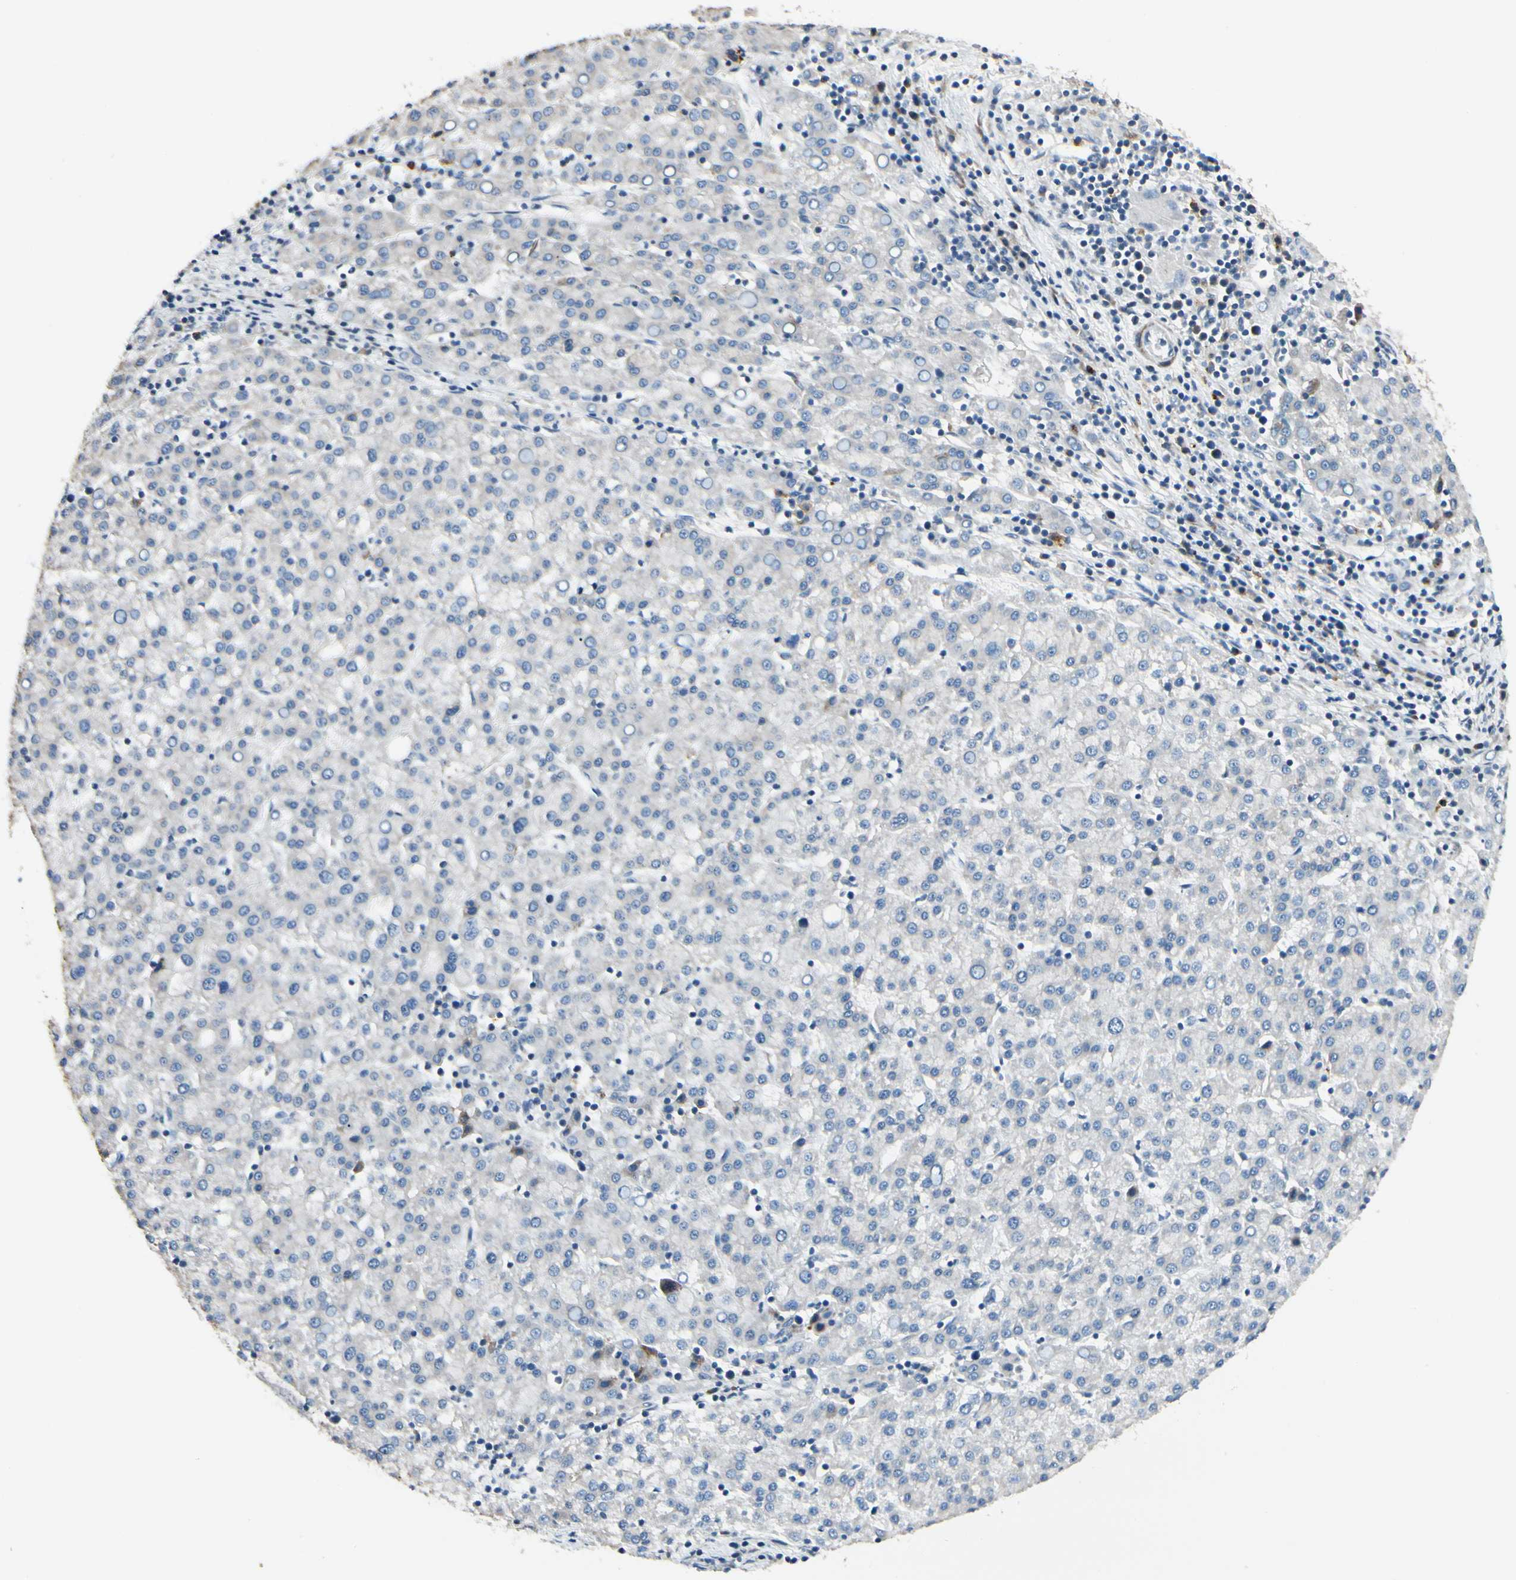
{"staining": {"intensity": "weak", "quantity": "25%-75%", "location": "cytoplasmic/membranous"}, "tissue": "liver cancer", "cell_type": "Tumor cells", "image_type": "cancer", "snomed": [{"axis": "morphology", "description": "Carcinoma, Hepatocellular, NOS"}, {"axis": "topography", "description": "Liver"}], "caption": "Weak cytoplasmic/membranous protein positivity is seen in about 25%-75% of tumor cells in liver hepatocellular carcinoma. (Stains: DAB in brown, nuclei in blue, Microscopy: brightfield microscopy at high magnification).", "gene": "MRPL9", "patient": {"sex": "female", "age": 58}}